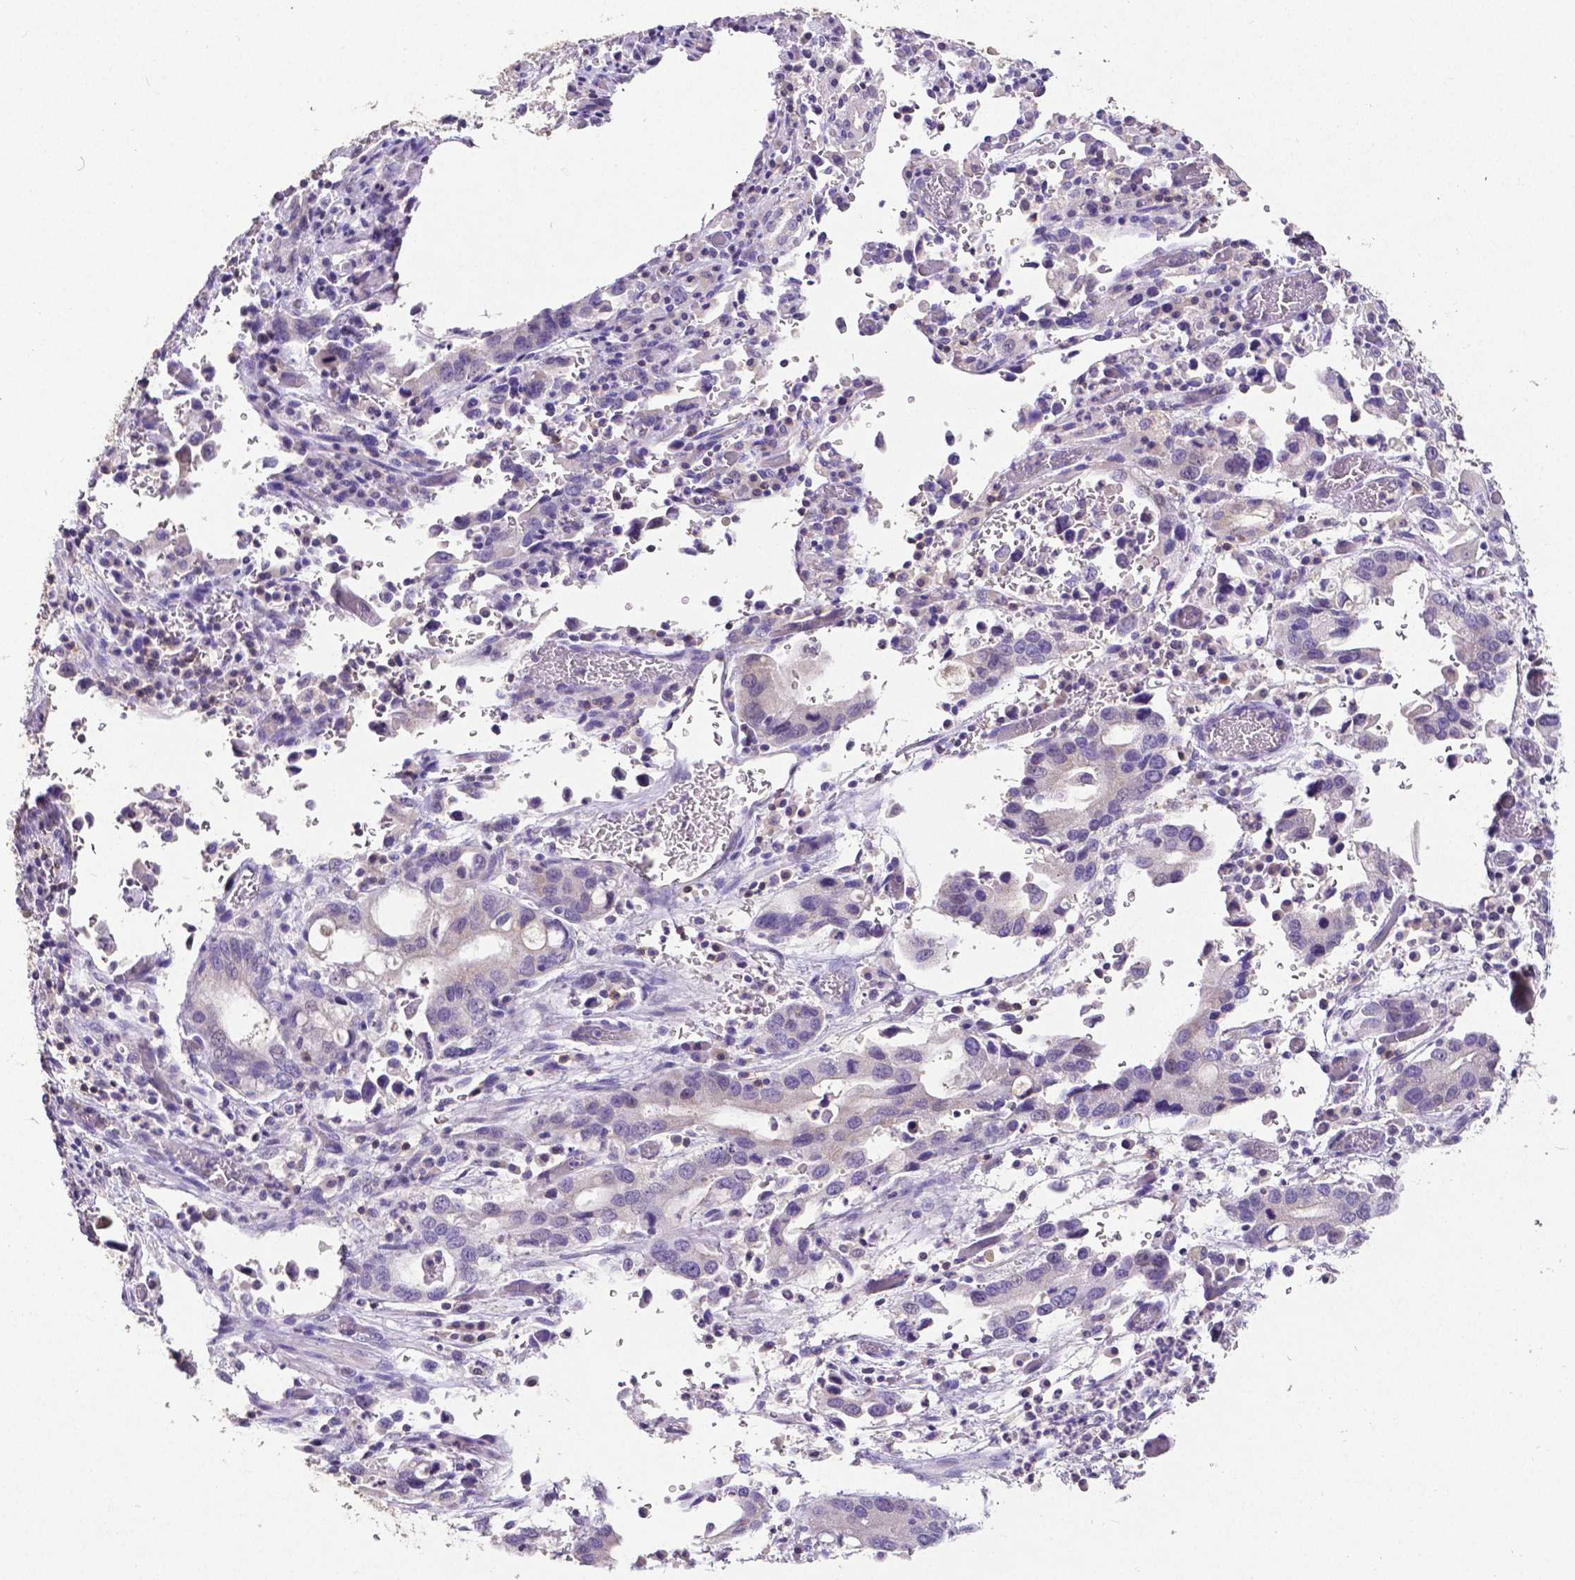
{"staining": {"intensity": "negative", "quantity": "none", "location": "none"}, "tissue": "stomach cancer", "cell_type": "Tumor cells", "image_type": "cancer", "snomed": [{"axis": "morphology", "description": "Adenocarcinoma, NOS"}, {"axis": "topography", "description": "Stomach, upper"}], "caption": "DAB (3,3'-diaminobenzidine) immunohistochemical staining of stomach cancer (adenocarcinoma) exhibits no significant staining in tumor cells.", "gene": "CD4", "patient": {"sex": "male", "age": 74}}